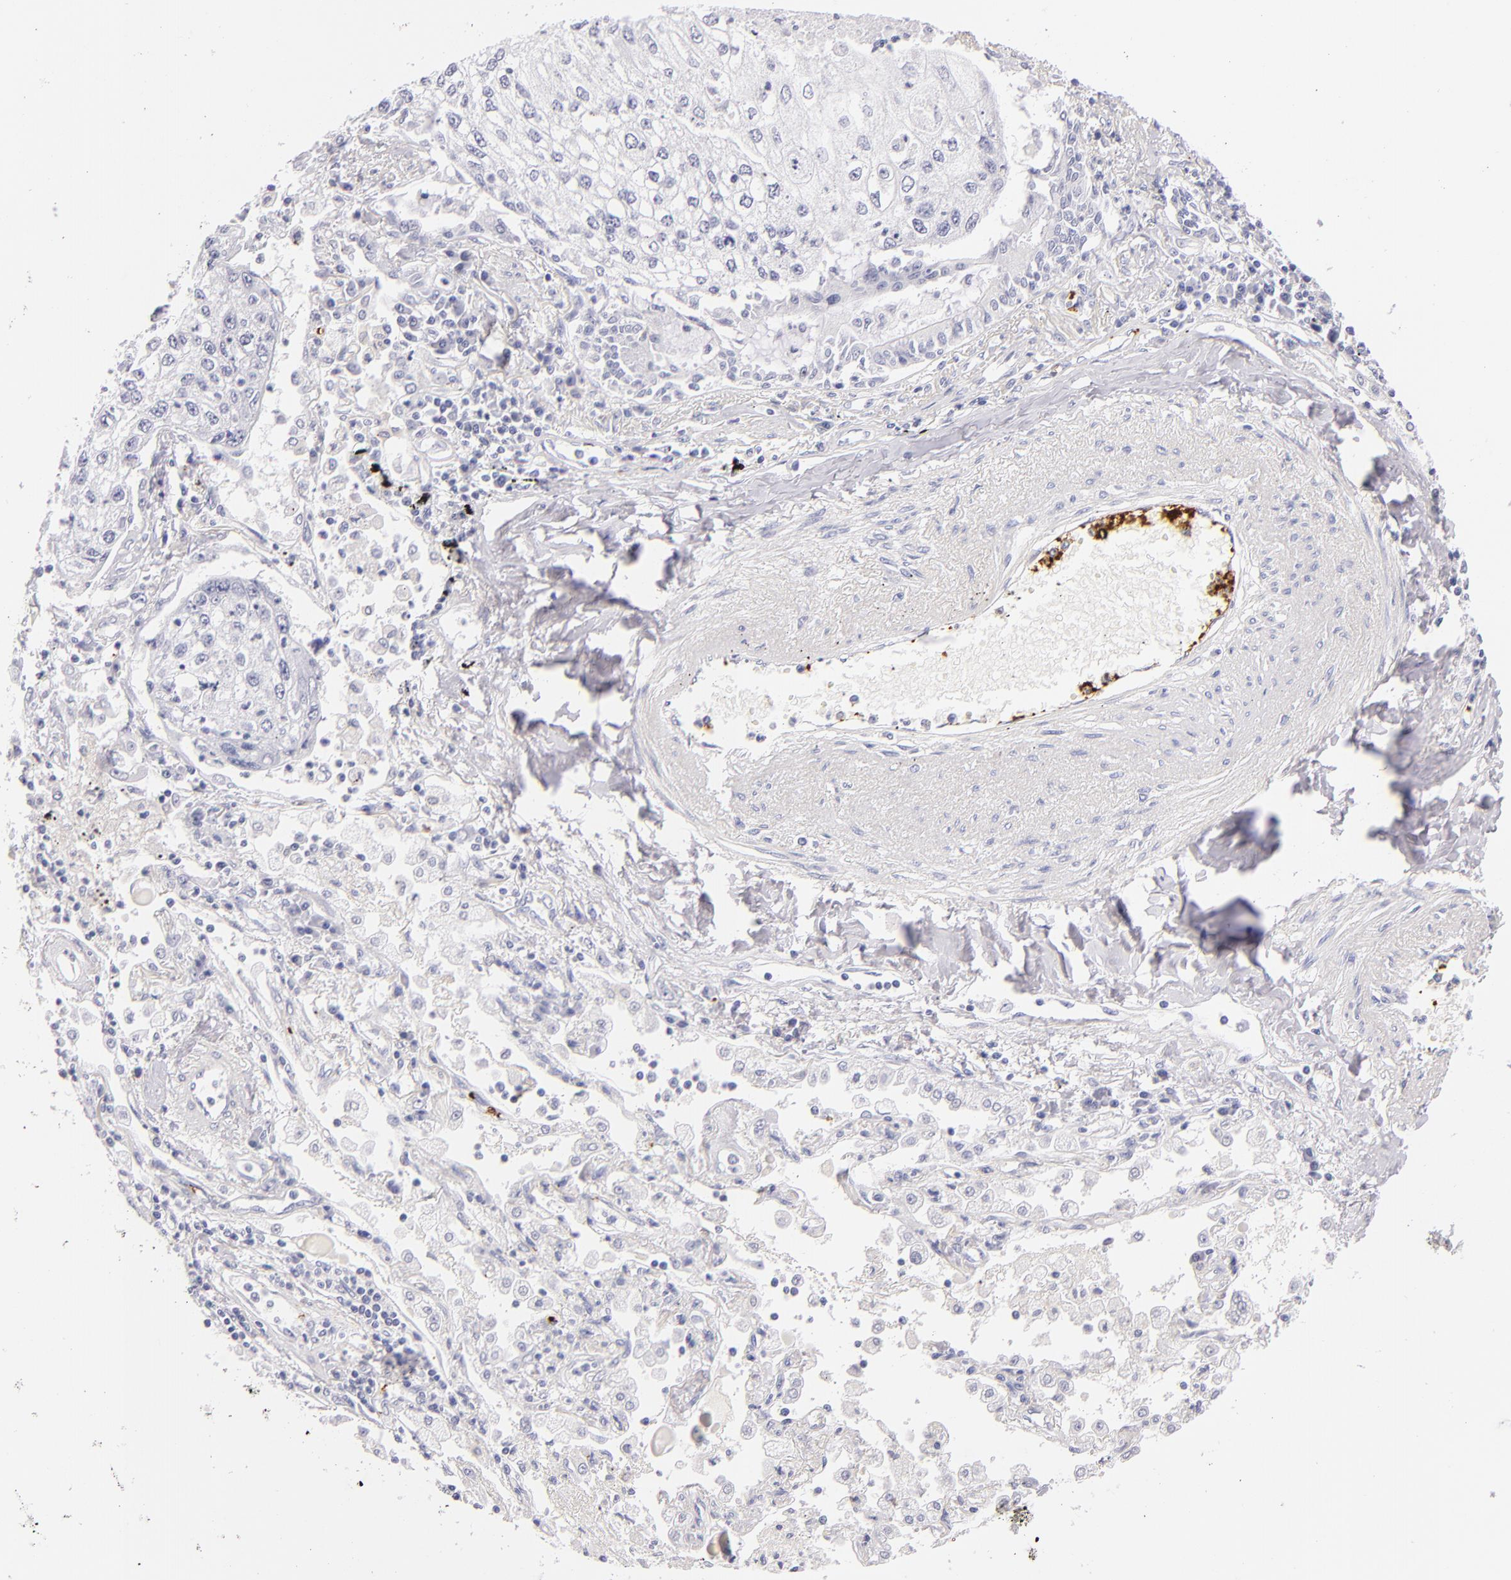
{"staining": {"intensity": "negative", "quantity": "none", "location": "none"}, "tissue": "lung cancer", "cell_type": "Tumor cells", "image_type": "cancer", "snomed": [{"axis": "morphology", "description": "Squamous cell carcinoma, NOS"}, {"axis": "topography", "description": "Lung"}], "caption": "Lung cancer (squamous cell carcinoma) was stained to show a protein in brown. There is no significant positivity in tumor cells. (DAB (3,3'-diaminobenzidine) immunohistochemistry (IHC) with hematoxylin counter stain).", "gene": "GP1BA", "patient": {"sex": "male", "age": 75}}